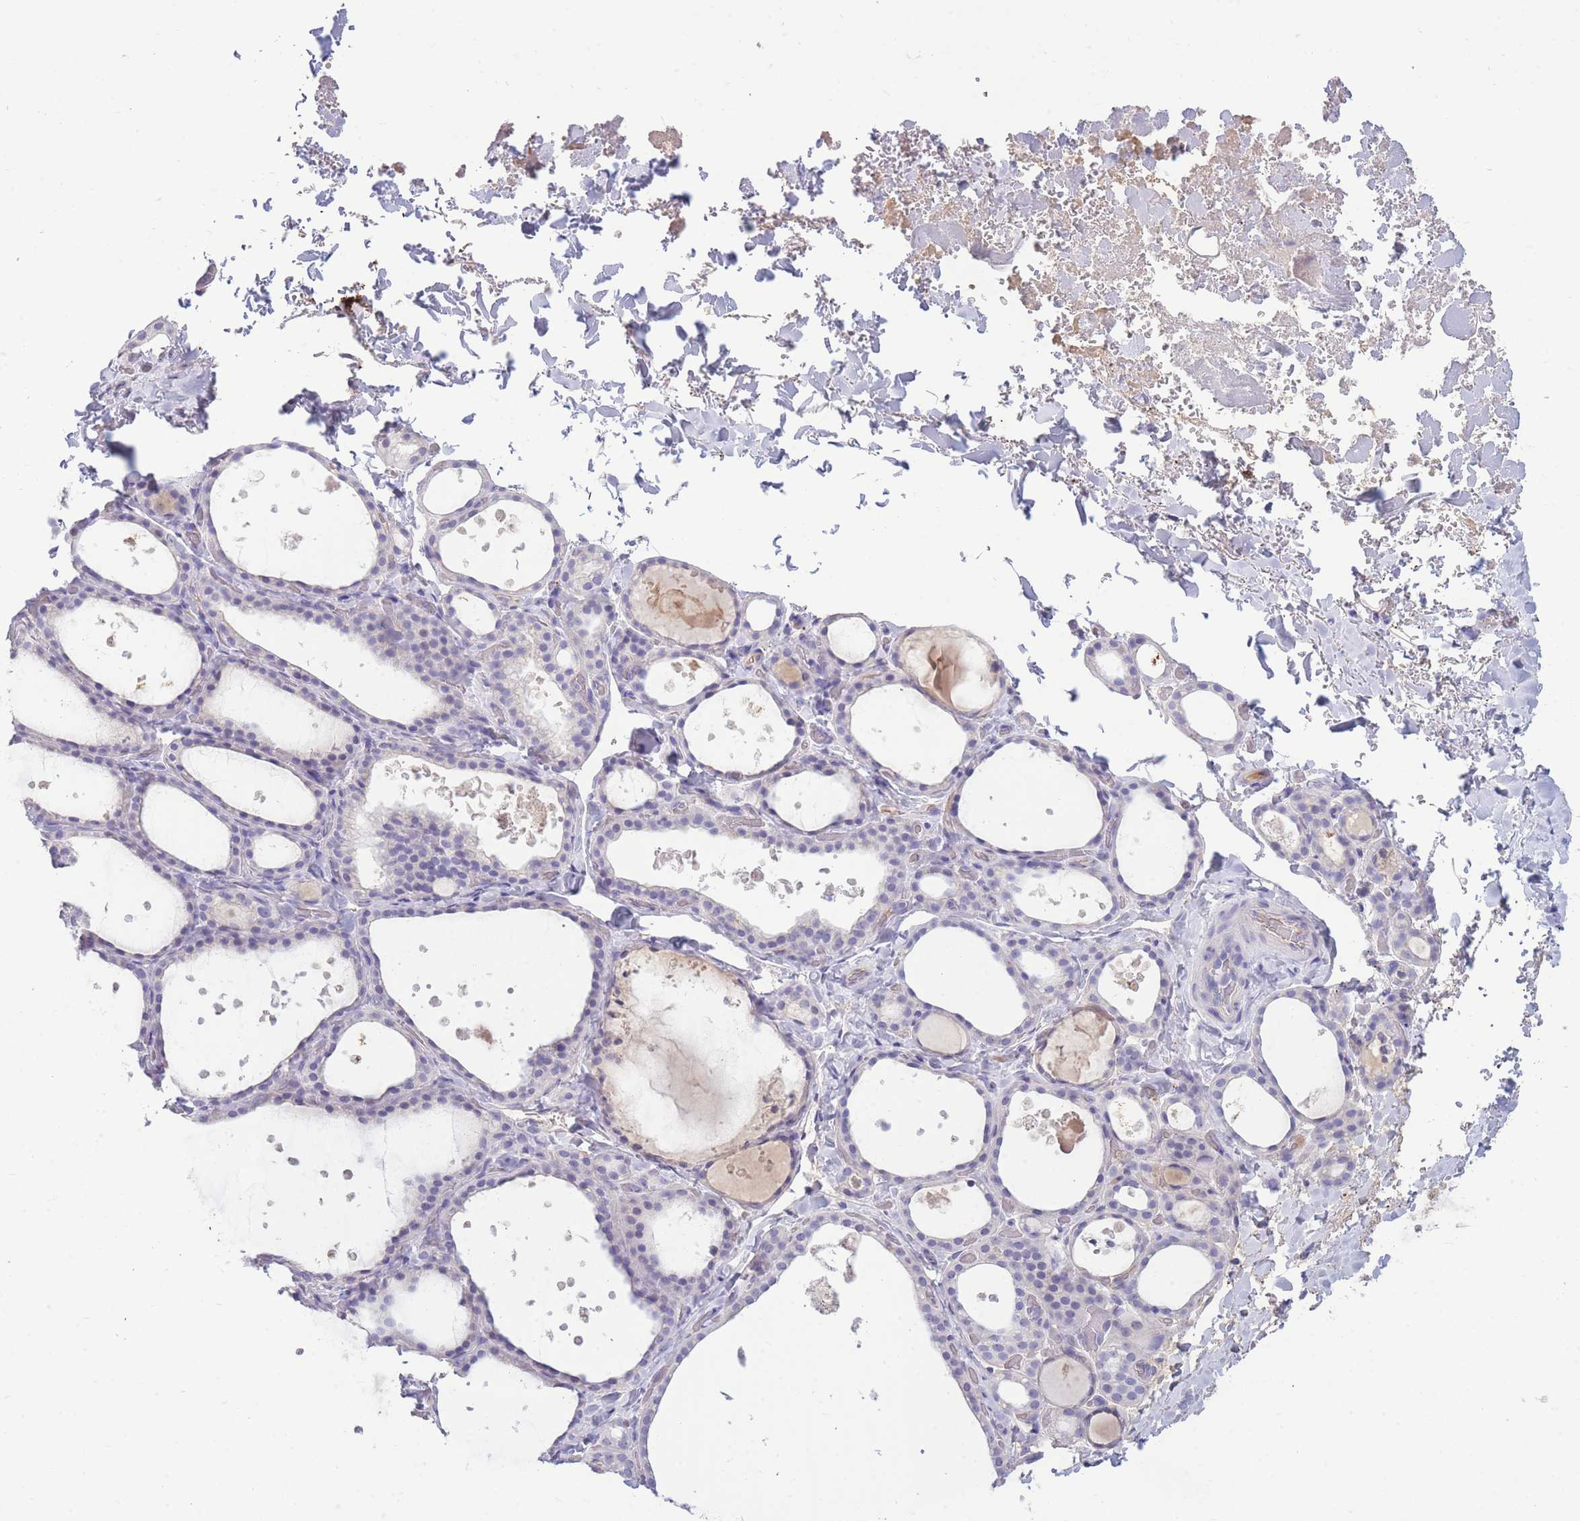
{"staining": {"intensity": "negative", "quantity": "none", "location": "none"}, "tissue": "thyroid gland", "cell_type": "Glandular cells", "image_type": "normal", "snomed": [{"axis": "morphology", "description": "Normal tissue, NOS"}, {"axis": "topography", "description": "Thyroid gland"}], "caption": "The immunohistochemistry micrograph has no significant expression in glandular cells of thyroid gland.", "gene": "TPSD1", "patient": {"sex": "female", "age": 44}}